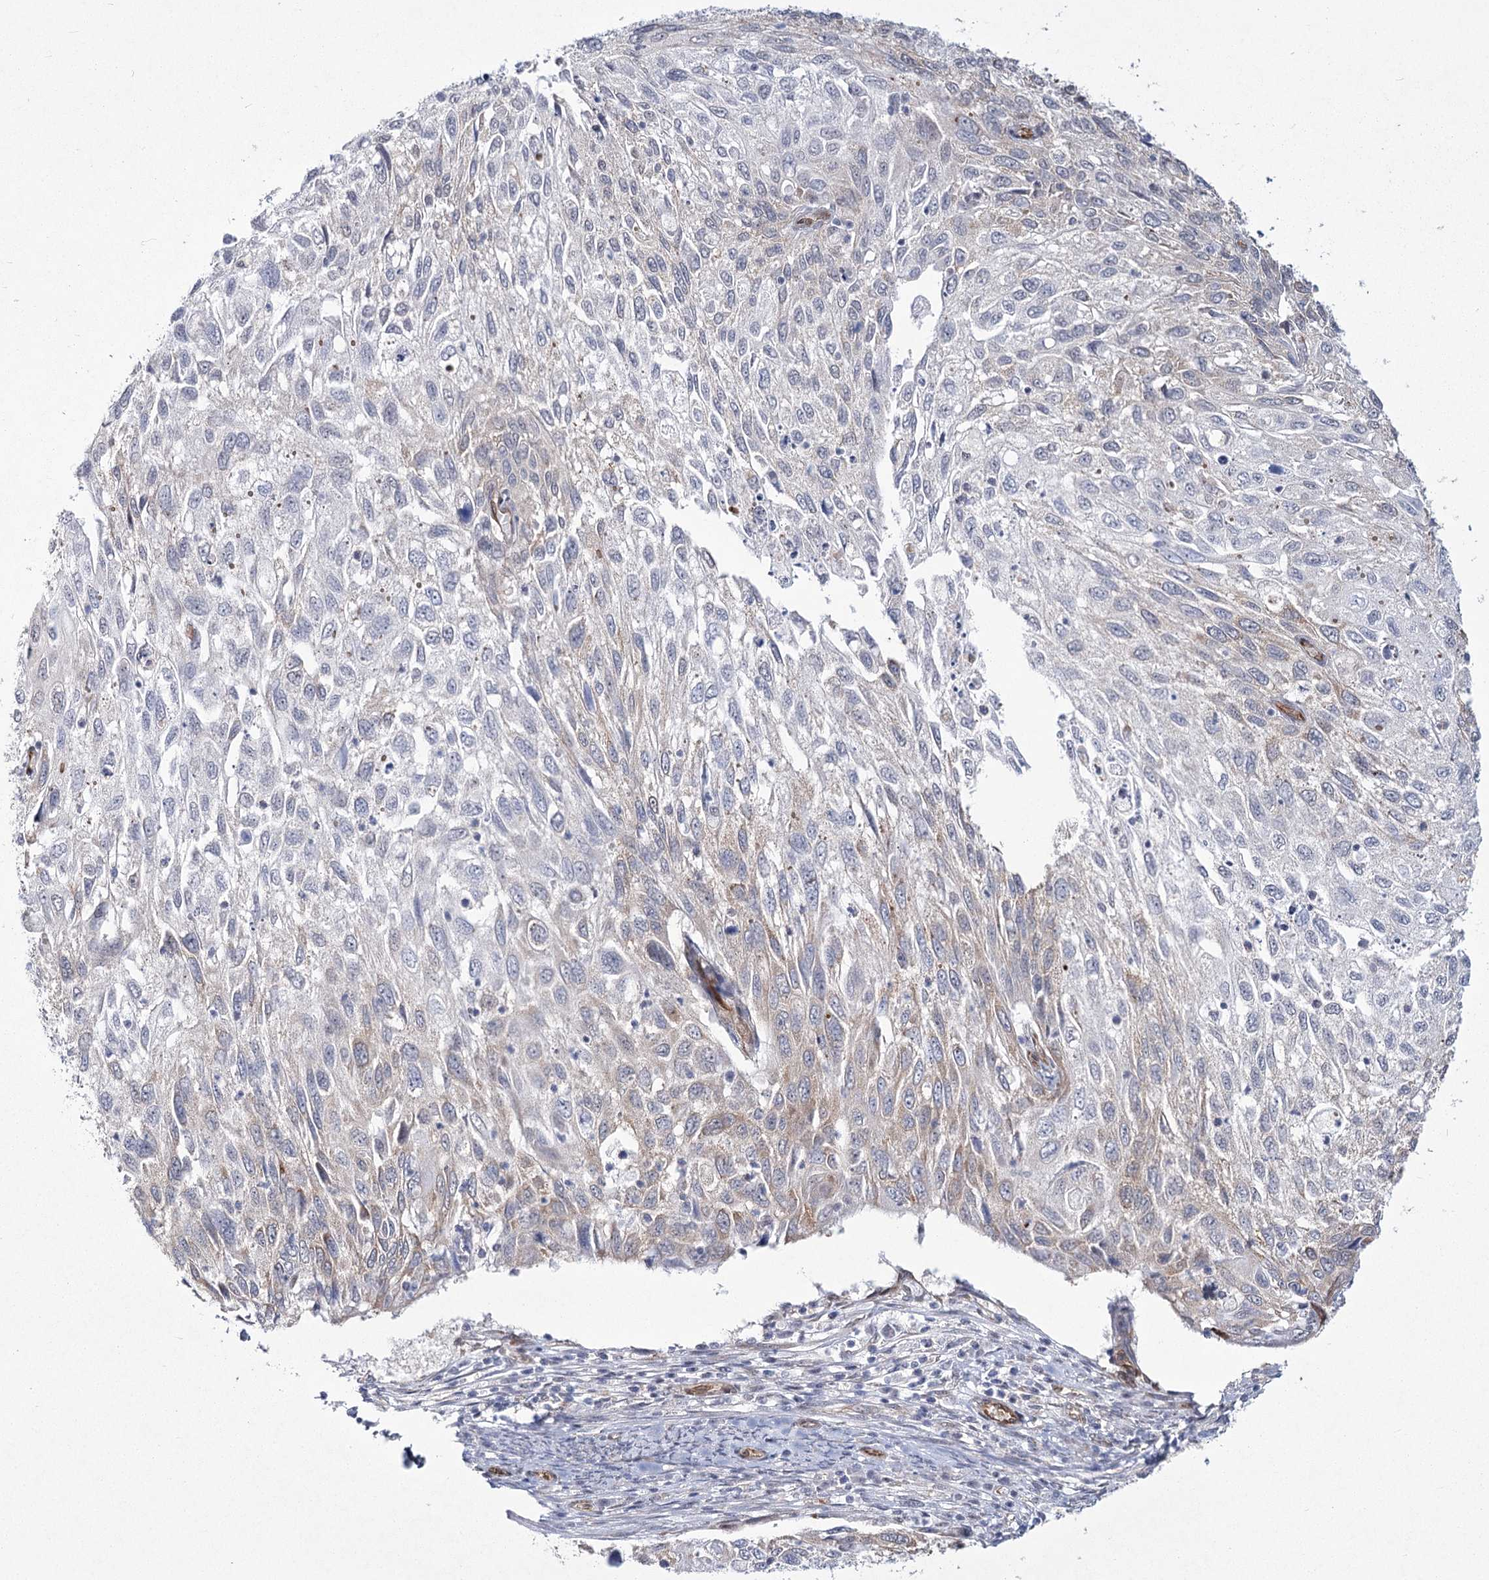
{"staining": {"intensity": "weak", "quantity": "<25%", "location": "cytoplasmic/membranous"}, "tissue": "cervical cancer", "cell_type": "Tumor cells", "image_type": "cancer", "snomed": [{"axis": "morphology", "description": "Squamous cell carcinoma, NOS"}, {"axis": "topography", "description": "Cervix"}], "caption": "Immunohistochemistry of cervical squamous cell carcinoma shows no staining in tumor cells. (DAB (3,3'-diaminobenzidine) IHC visualized using brightfield microscopy, high magnification).", "gene": "YBX3", "patient": {"sex": "female", "age": 70}}